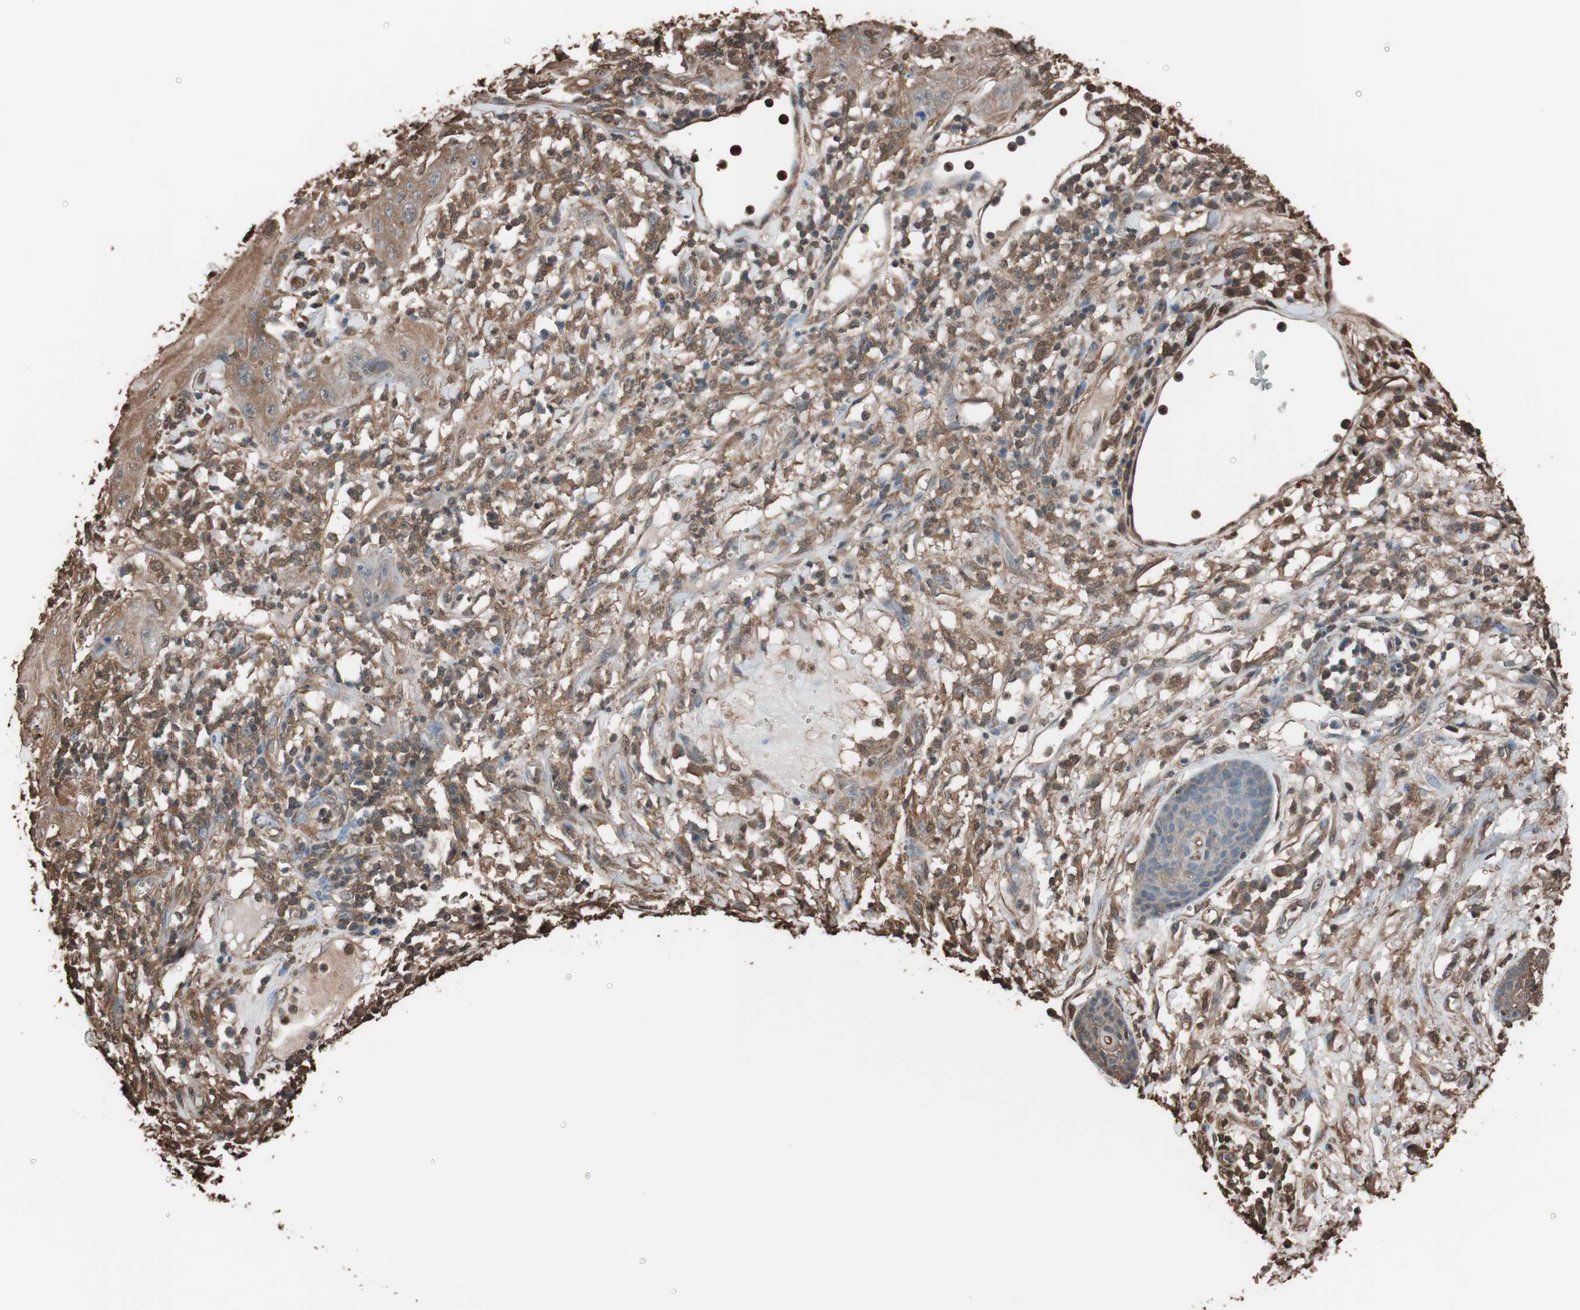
{"staining": {"intensity": "strong", "quantity": ">75%", "location": "cytoplasmic/membranous"}, "tissue": "skin cancer", "cell_type": "Tumor cells", "image_type": "cancer", "snomed": [{"axis": "morphology", "description": "Squamous cell carcinoma, NOS"}, {"axis": "topography", "description": "Skin"}], "caption": "Immunohistochemistry image of human squamous cell carcinoma (skin) stained for a protein (brown), which displays high levels of strong cytoplasmic/membranous positivity in approximately >75% of tumor cells.", "gene": "CALM2", "patient": {"sex": "female", "age": 78}}